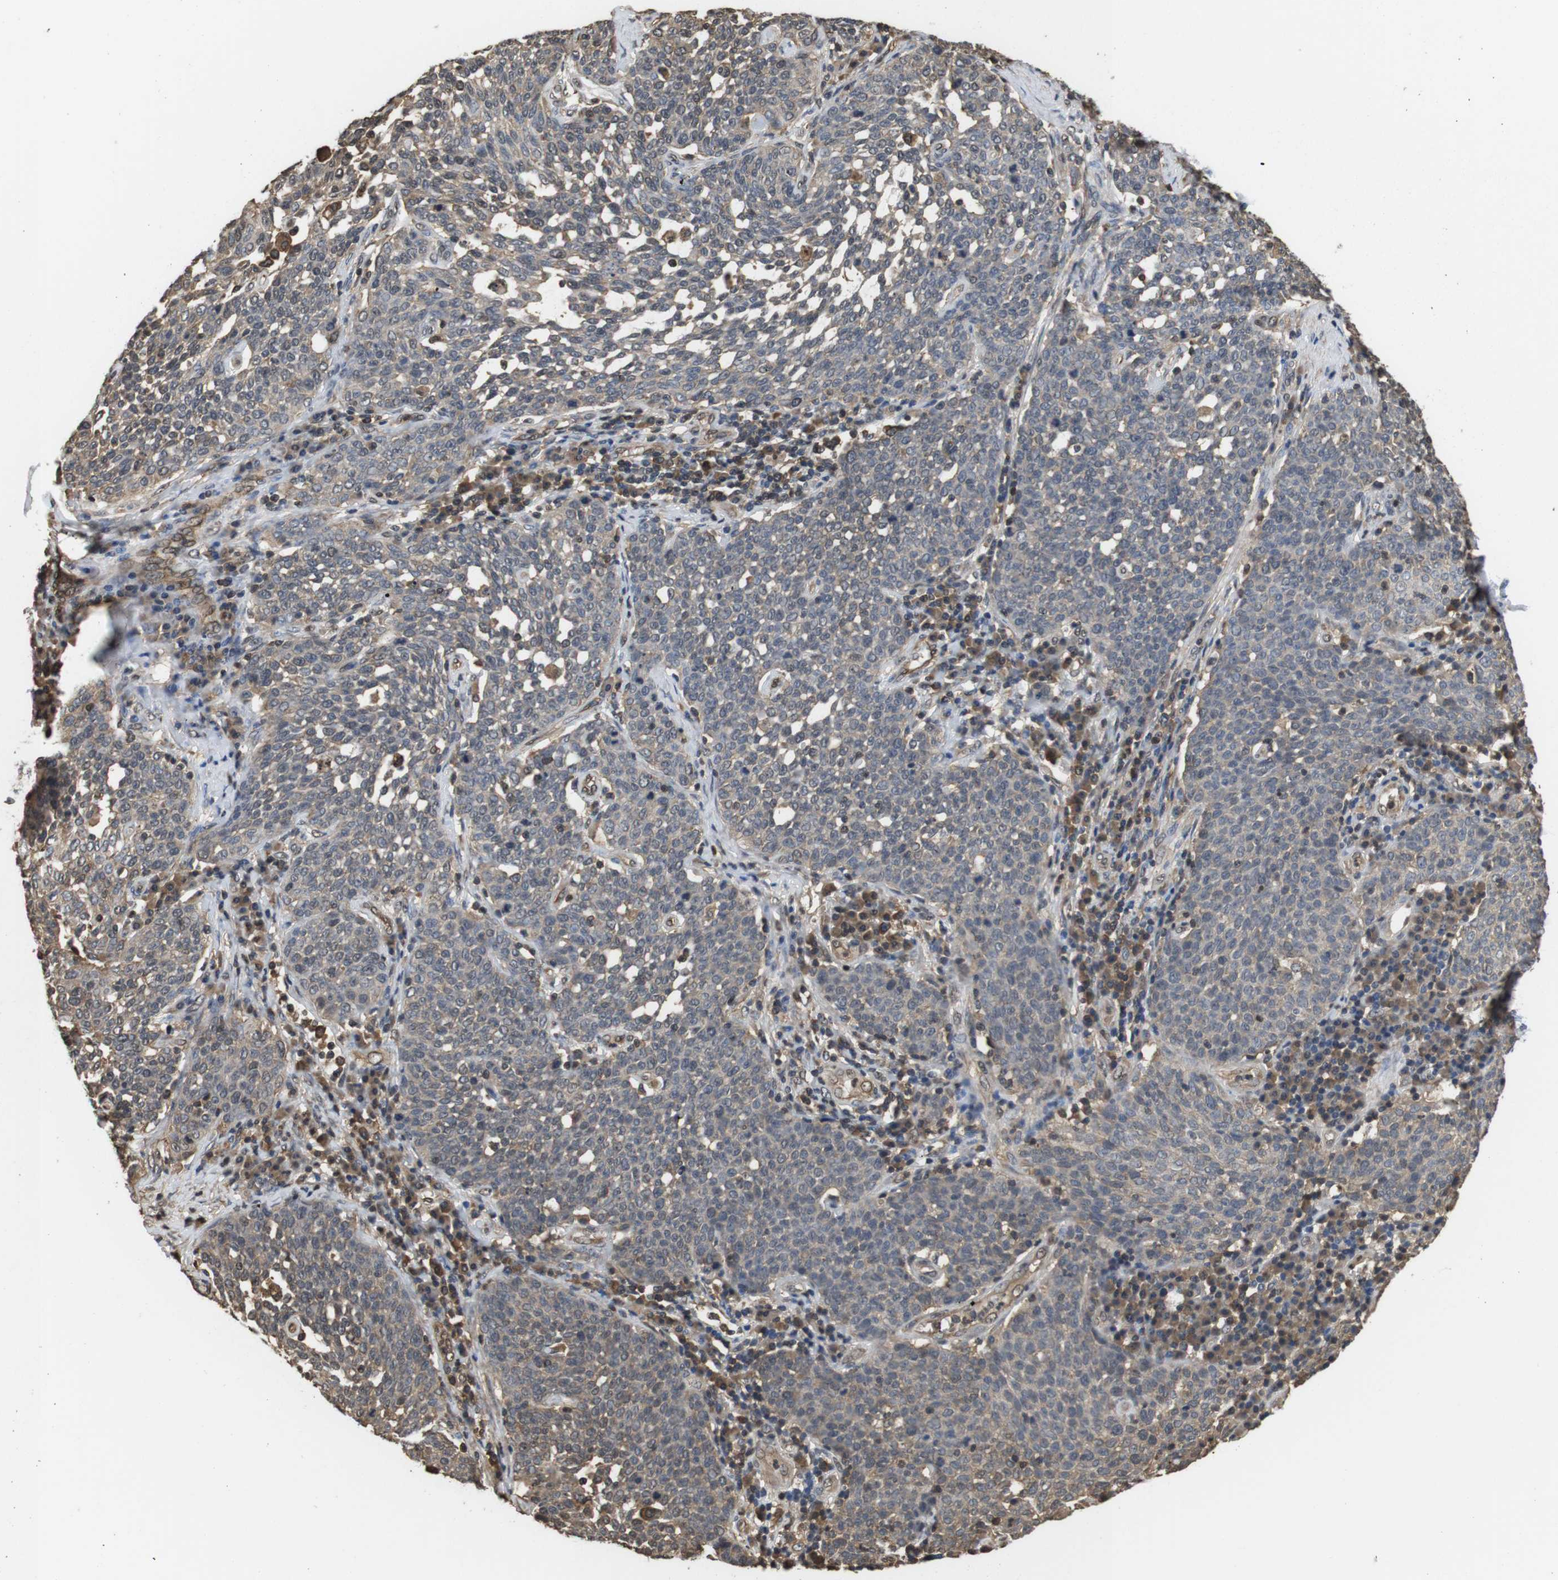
{"staining": {"intensity": "weak", "quantity": "25%-75%", "location": "cytoplasmic/membranous,nuclear"}, "tissue": "cervical cancer", "cell_type": "Tumor cells", "image_type": "cancer", "snomed": [{"axis": "morphology", "description": "Squamous cell carcinoma, NOS"}, {"axis": "topography", "description": "Cervix"}], "caption": "Brown immunohistochemical staining in human cervical cancer (squamous cell carcinoma) shows weak cytoplasmic/membranous and nuclear positivity in about 25%-75% of tumor cells.", "gene": "LDHA", "patient": {"sex": "female", "age": 34}}